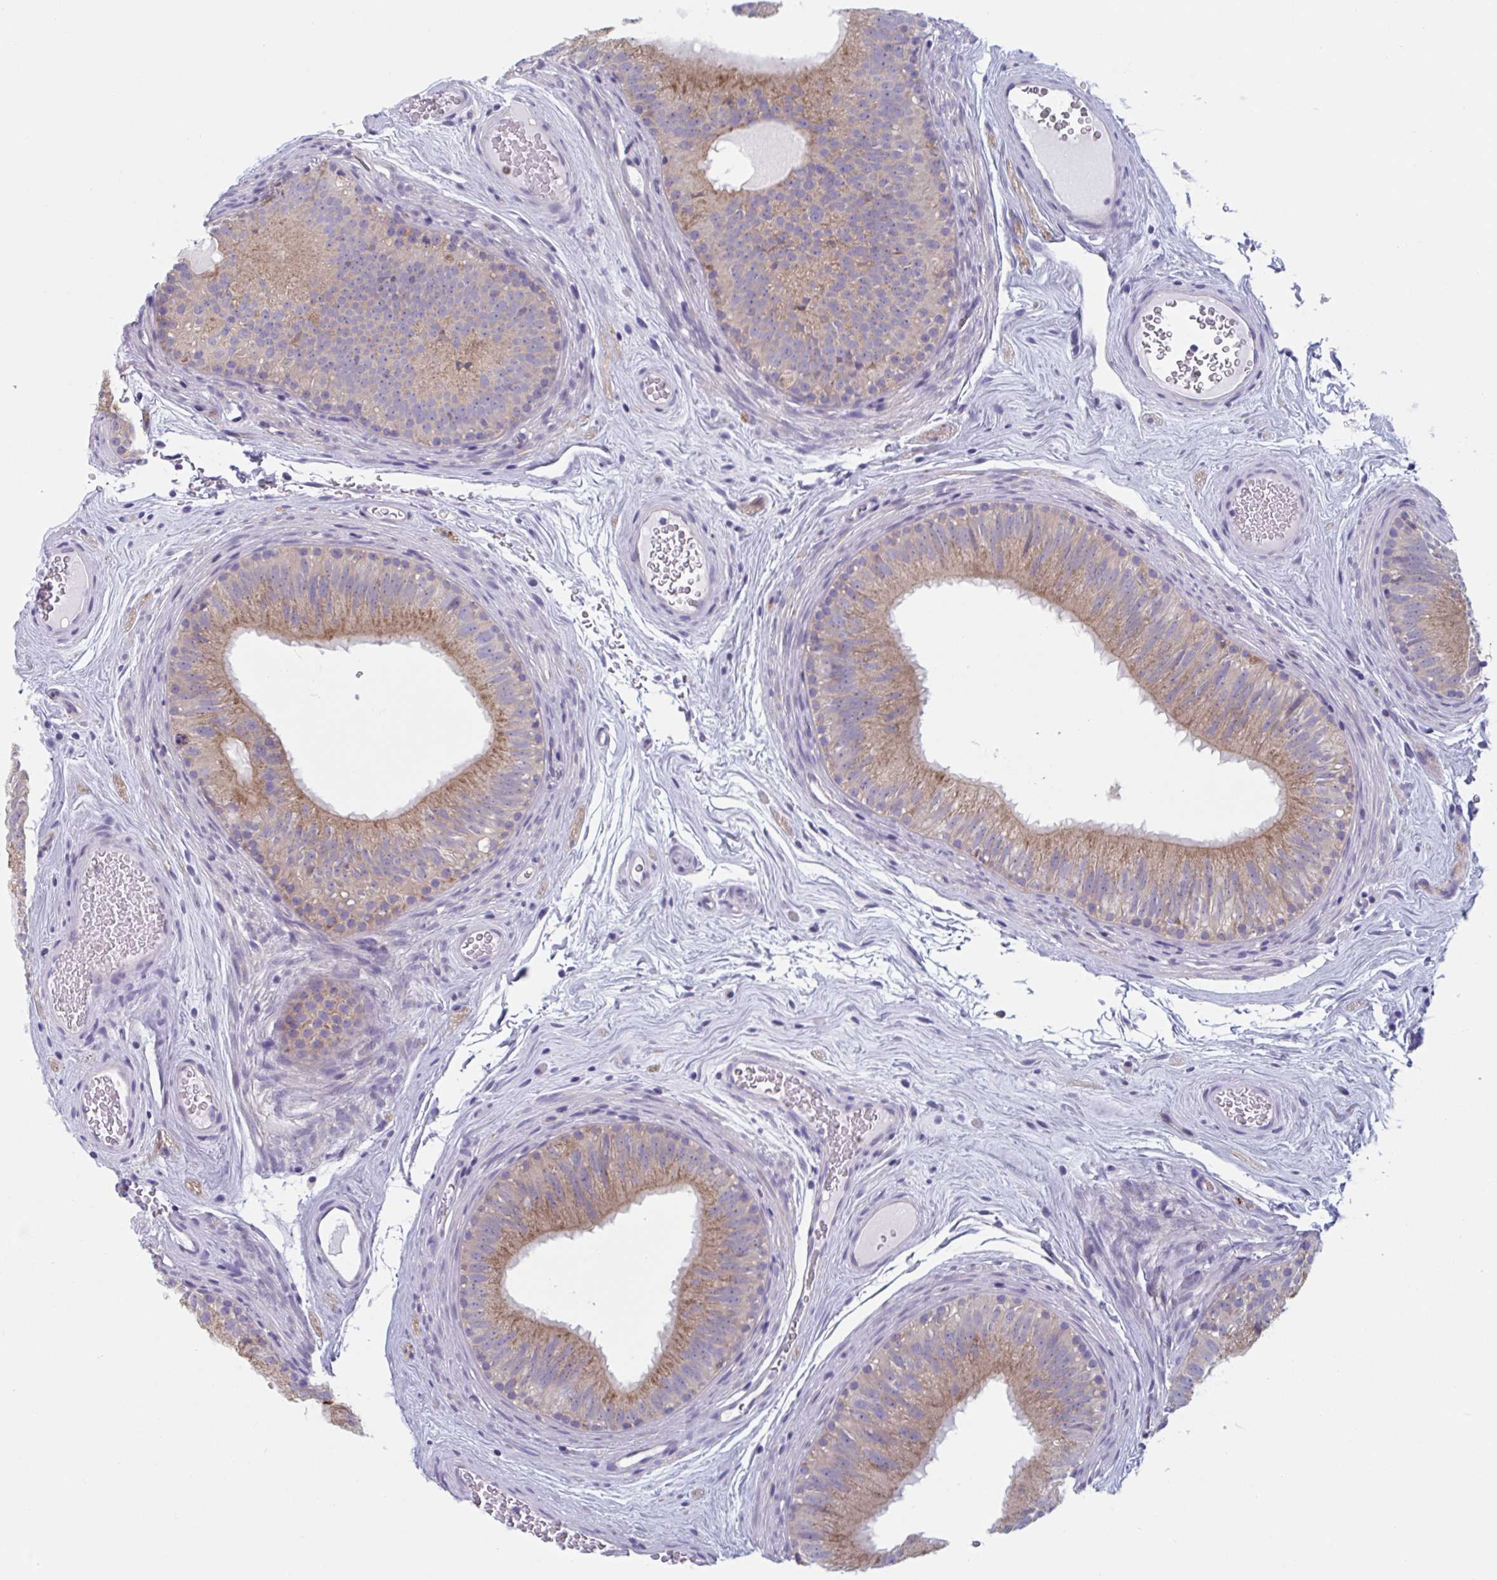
{"staining": {"intensity": "moderate", "quantity": ">75%", "location": "cytoplasmic/membranous"}, "tissue": "epididymis", "cell_type": "Glandular cells", "image_type": "normal", "snomed": [{"axis": "morphology", "description": "Normal tissue, NOS"}, {"axis": "topography", "description": "Epididymis"}], "caption": "The histopathology image reveals a brown stain indicating the presence of a protein in the cytoplasmic/membranous of glandular cells in epididymis.", "gene": "NIPSNAP1", "patient": {"sex": "male", "age": 44}}